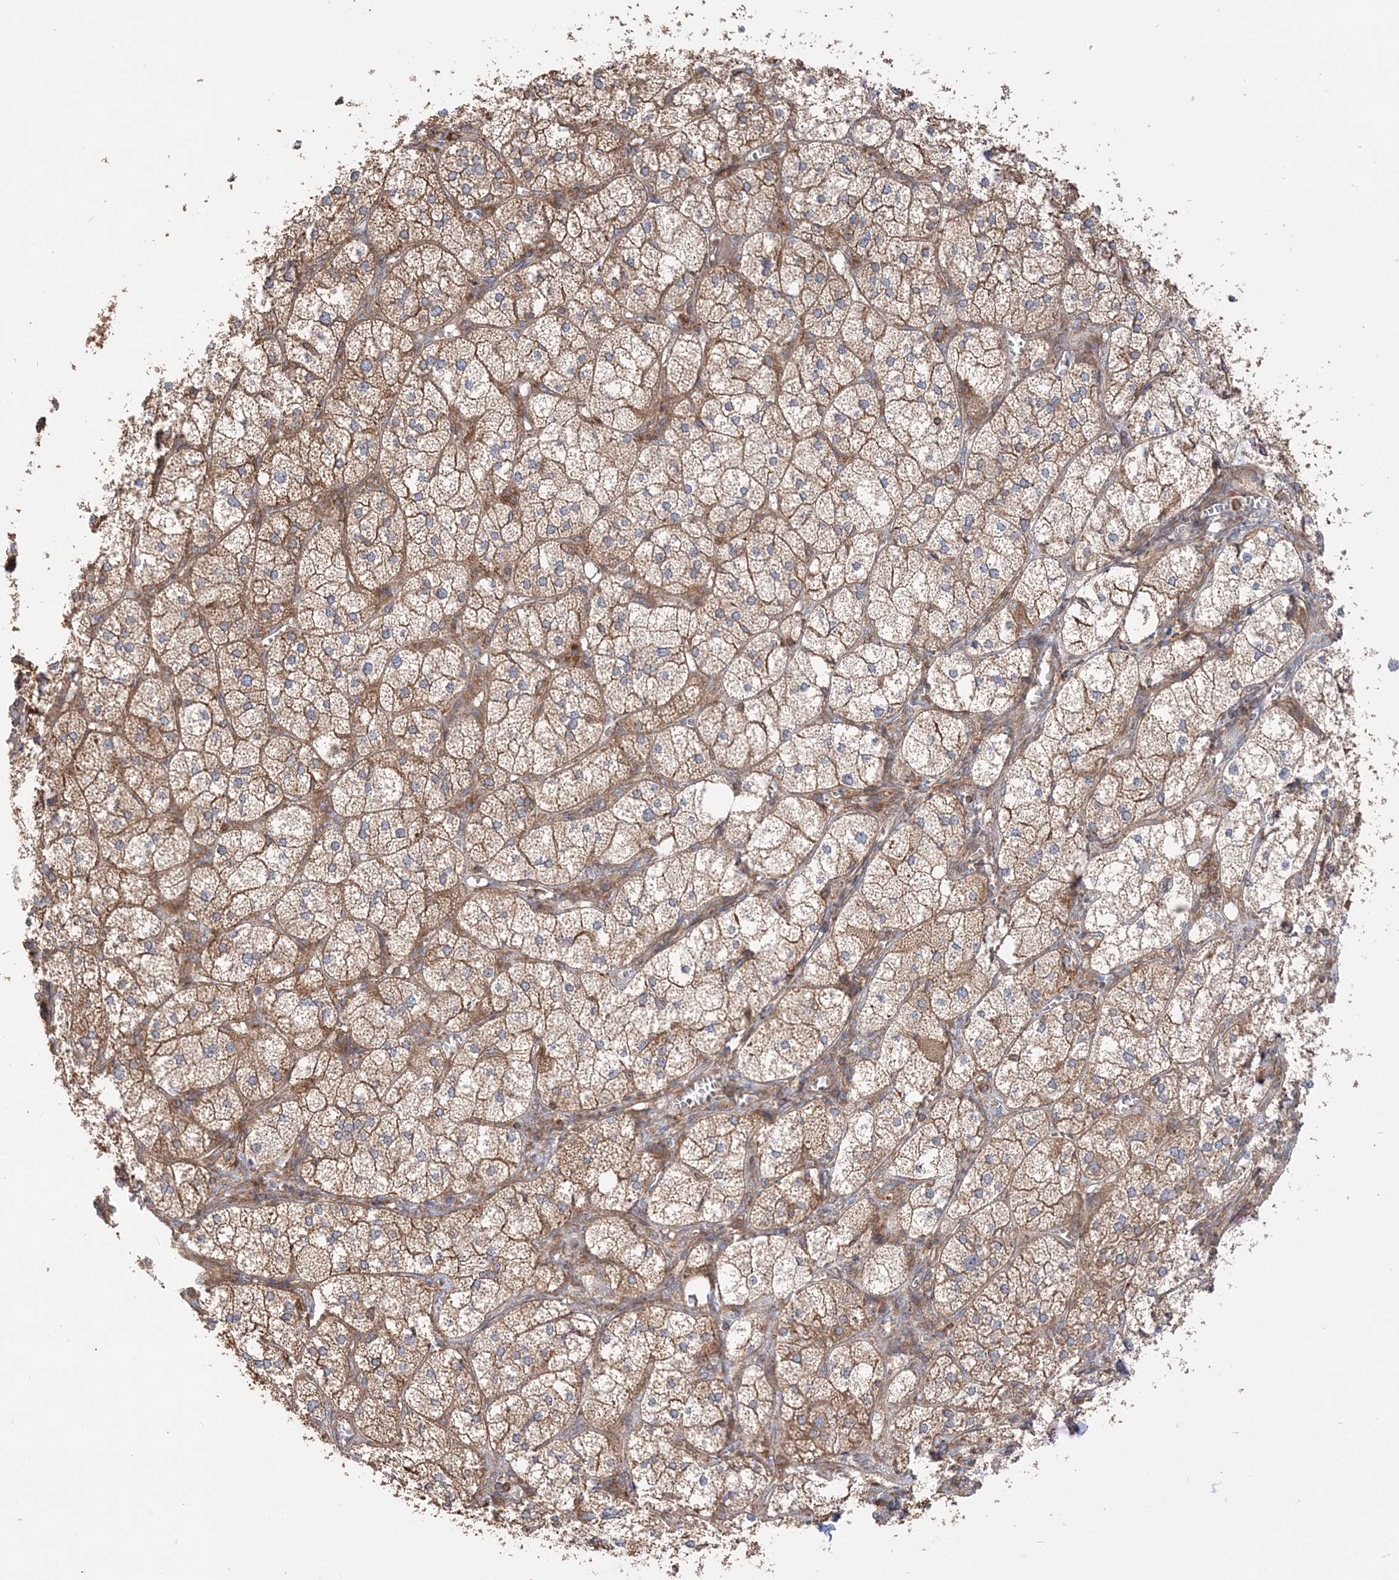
{"staining": {"intensity": "strong", "quantity": ">75%", "location": "cytoplasmic/membranous"}, "tissue": "adrenal gland", "cell_type": "Glandular cells", "image_type": "normal", "snomed": [{"axis": "morphology", "description": "Normal tissue, NOS"}, {"axis": "topography", "description": "Adrenal gland"}], "caption": "Immunohistochemistry (IHC) micrograph of normal adrenal gland: human adrenal gland stained using immunohistochemistry demonstrates high levels of strong protein expression localized specifically in the cytoplasmic/membranous of glandular cells, appearing as a cytoplasmic/membranous brown color.", "gene": "TBC1D5", "patient": {"sex": "female", "age": 61}}